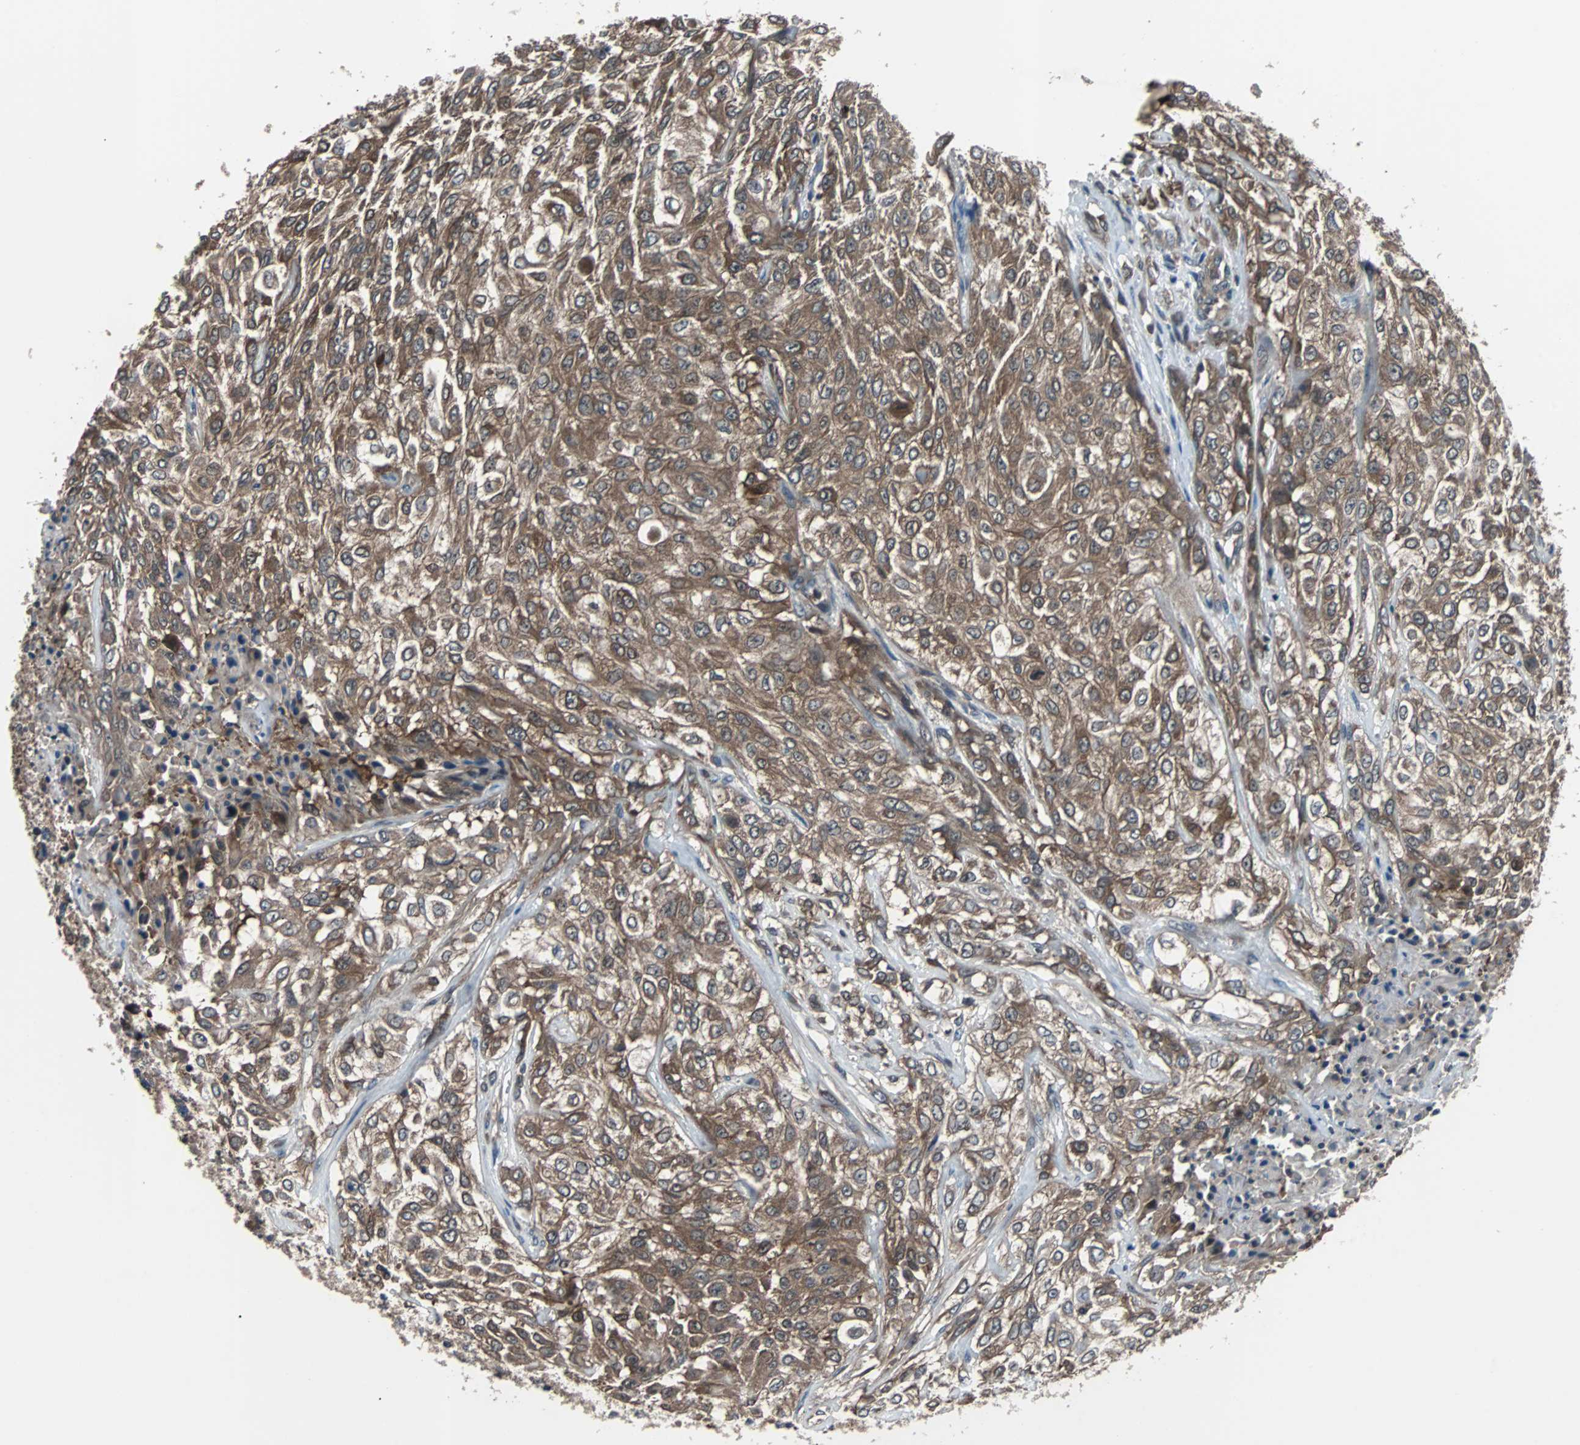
{"staining": {"intensity": "moderate", "quantity": ">75%", "location": "cytoplasmic/membranous"}, "tissue": "urothelial cancer", "cell_type": "Tumor cells", "image_type": "cancer", "snomed": [{"axis": "morphology", "description": "Urothelial carcinoma, High grade"}, {"axis": "topography", "description": "Urinary bladder"}], "caption": "Moderate cytoplasmic/membranous protein expression is seen in approximately >75% of tumor cells in urothelial carcinoma (high-grade).", "gene": "PAK1", "patient": {"sex": "male", "age": 57}}